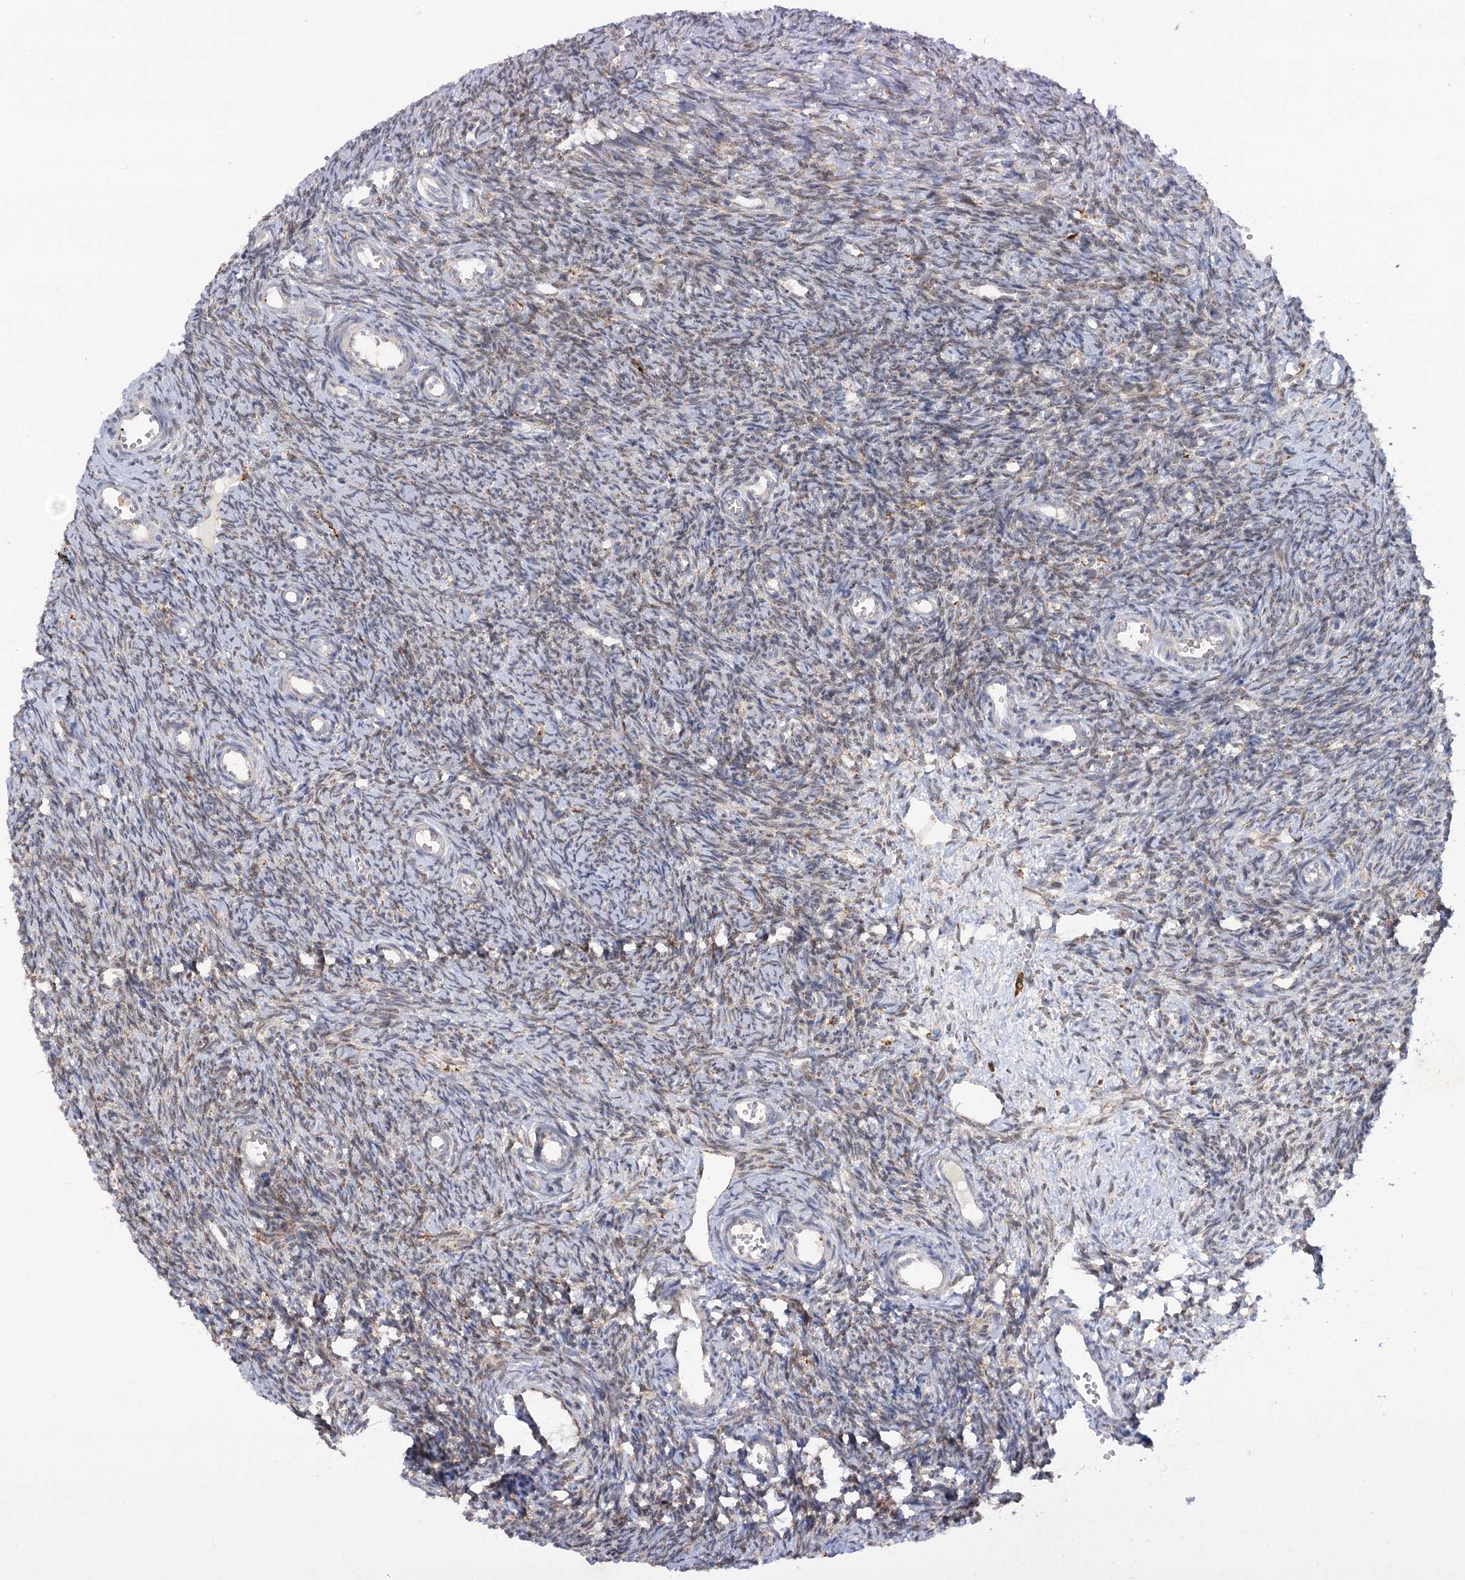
{"staining": {"intensity": "weak", "quantity": "25%-75%", "location": "cytoplasmic/membranous"}, "tissue": "ovary", "cell_type": "Ovarian stroma cells", "image_type": "normal", "snomed": [{"axis": "morphology", "description": "Normal tissue, NOS"}, {"axis": "topography", "description": "Ovary"}], "caption": "IHC staining of benign ovary, which displays low levels of weak cytoplasmic/membranous expression in approximately 25%-75% of ovarian stroma cells indicating weak cytoplasmic/membranous protein expression. The staining was performed using DAB (brown) for protein detection and nuclei were counterstained in hematoxylin (blue).", "gene": "TAS1R1", "patient": {"sex": "female", "age": 39}}